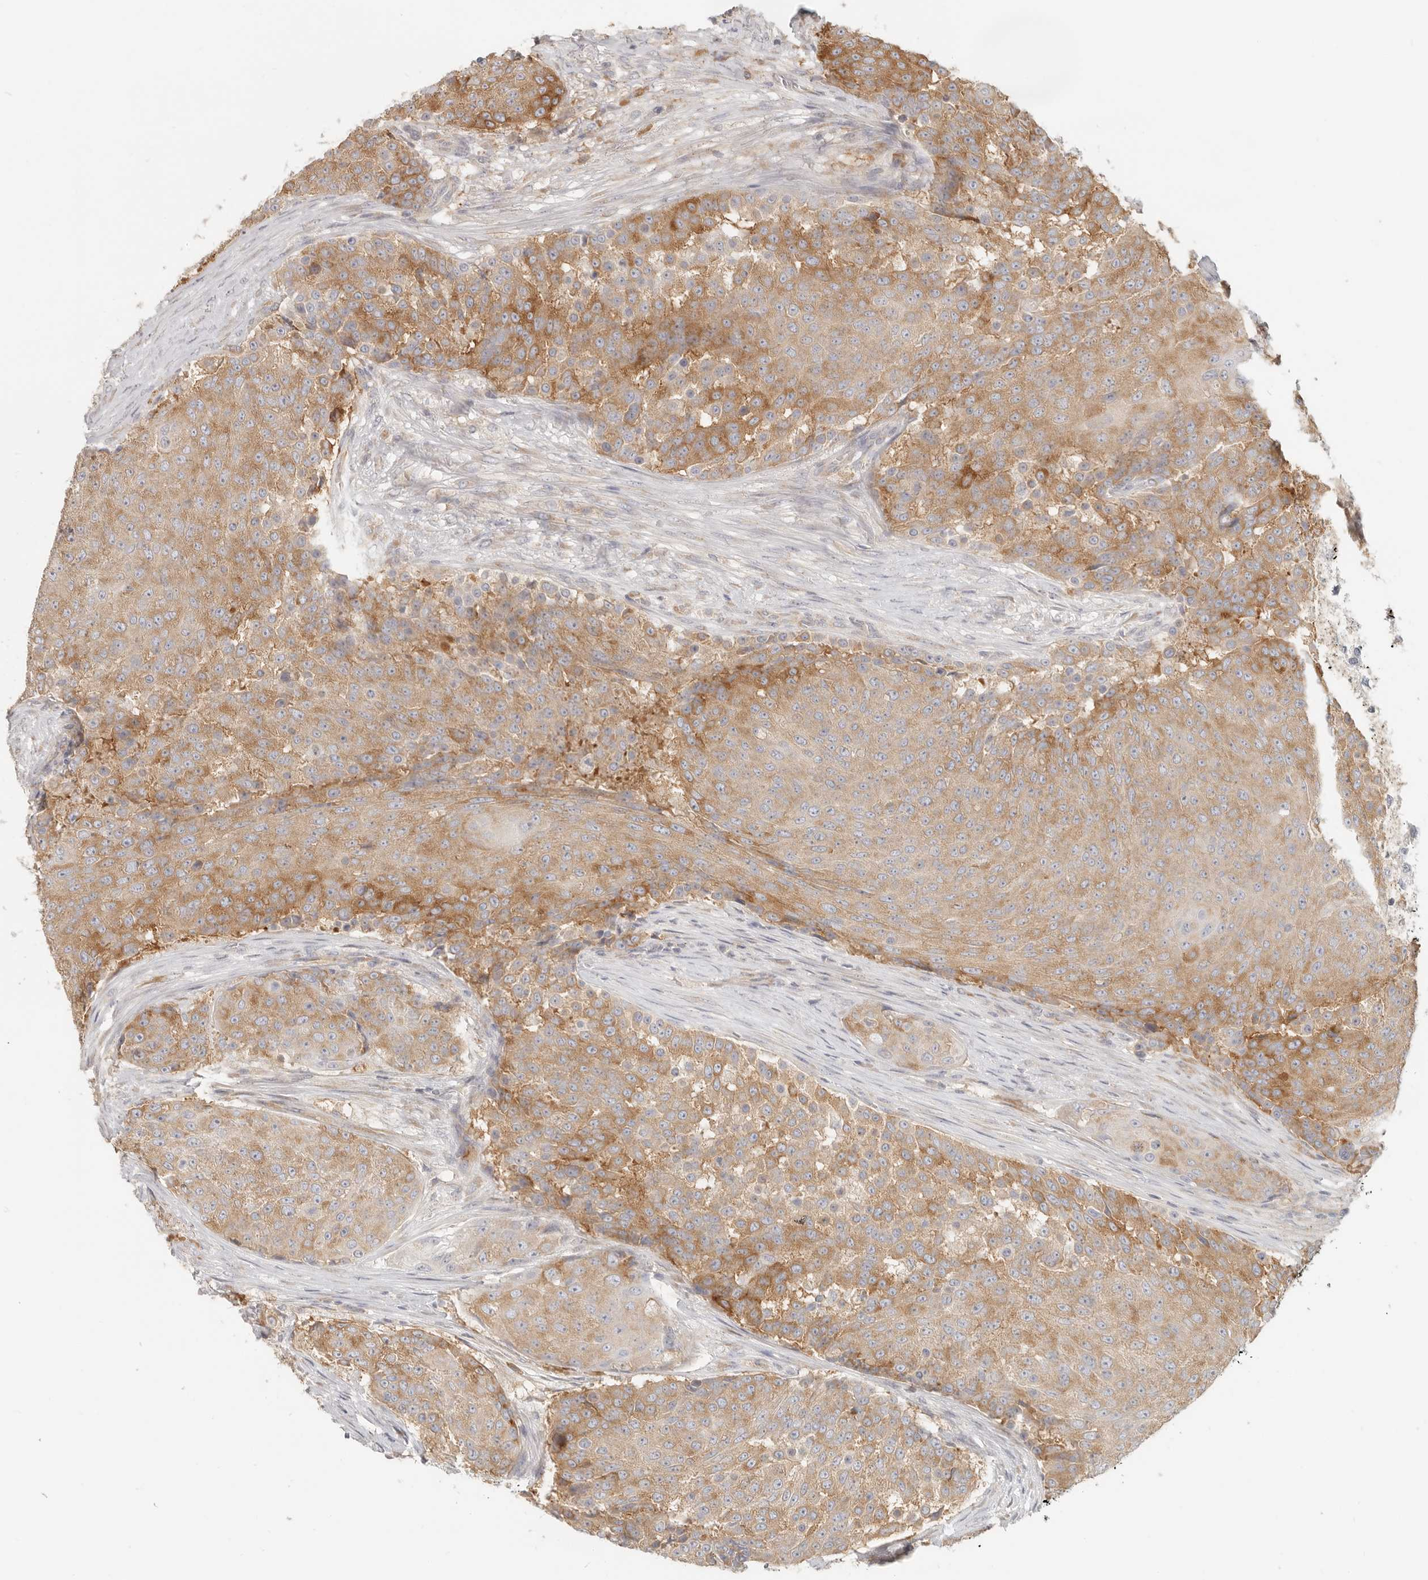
{"staining": {"intensity": "moderate", "quantity": ">75%", "location": "cytoplasmic/membranous"}, "tissue": "urothelial cancer", "cell_type": "Tumor cells", "image_type": "cancer", "snomed": [{"axis": "morphology", "description": "Urothelial carcinoma, High grade"}, {"axis": "topography", "description": "Urinary bladder"}], "caption": "This micrograph reveals urothelial cancer stained with IHC to label a protein in brown. The cytoplasmic/membranous of tumor cells show moderate positivity for the protein. Nuclei are counter-stained blue.", "gene": "PABPC4", "patient": {"sex": "female", "age": 63}}